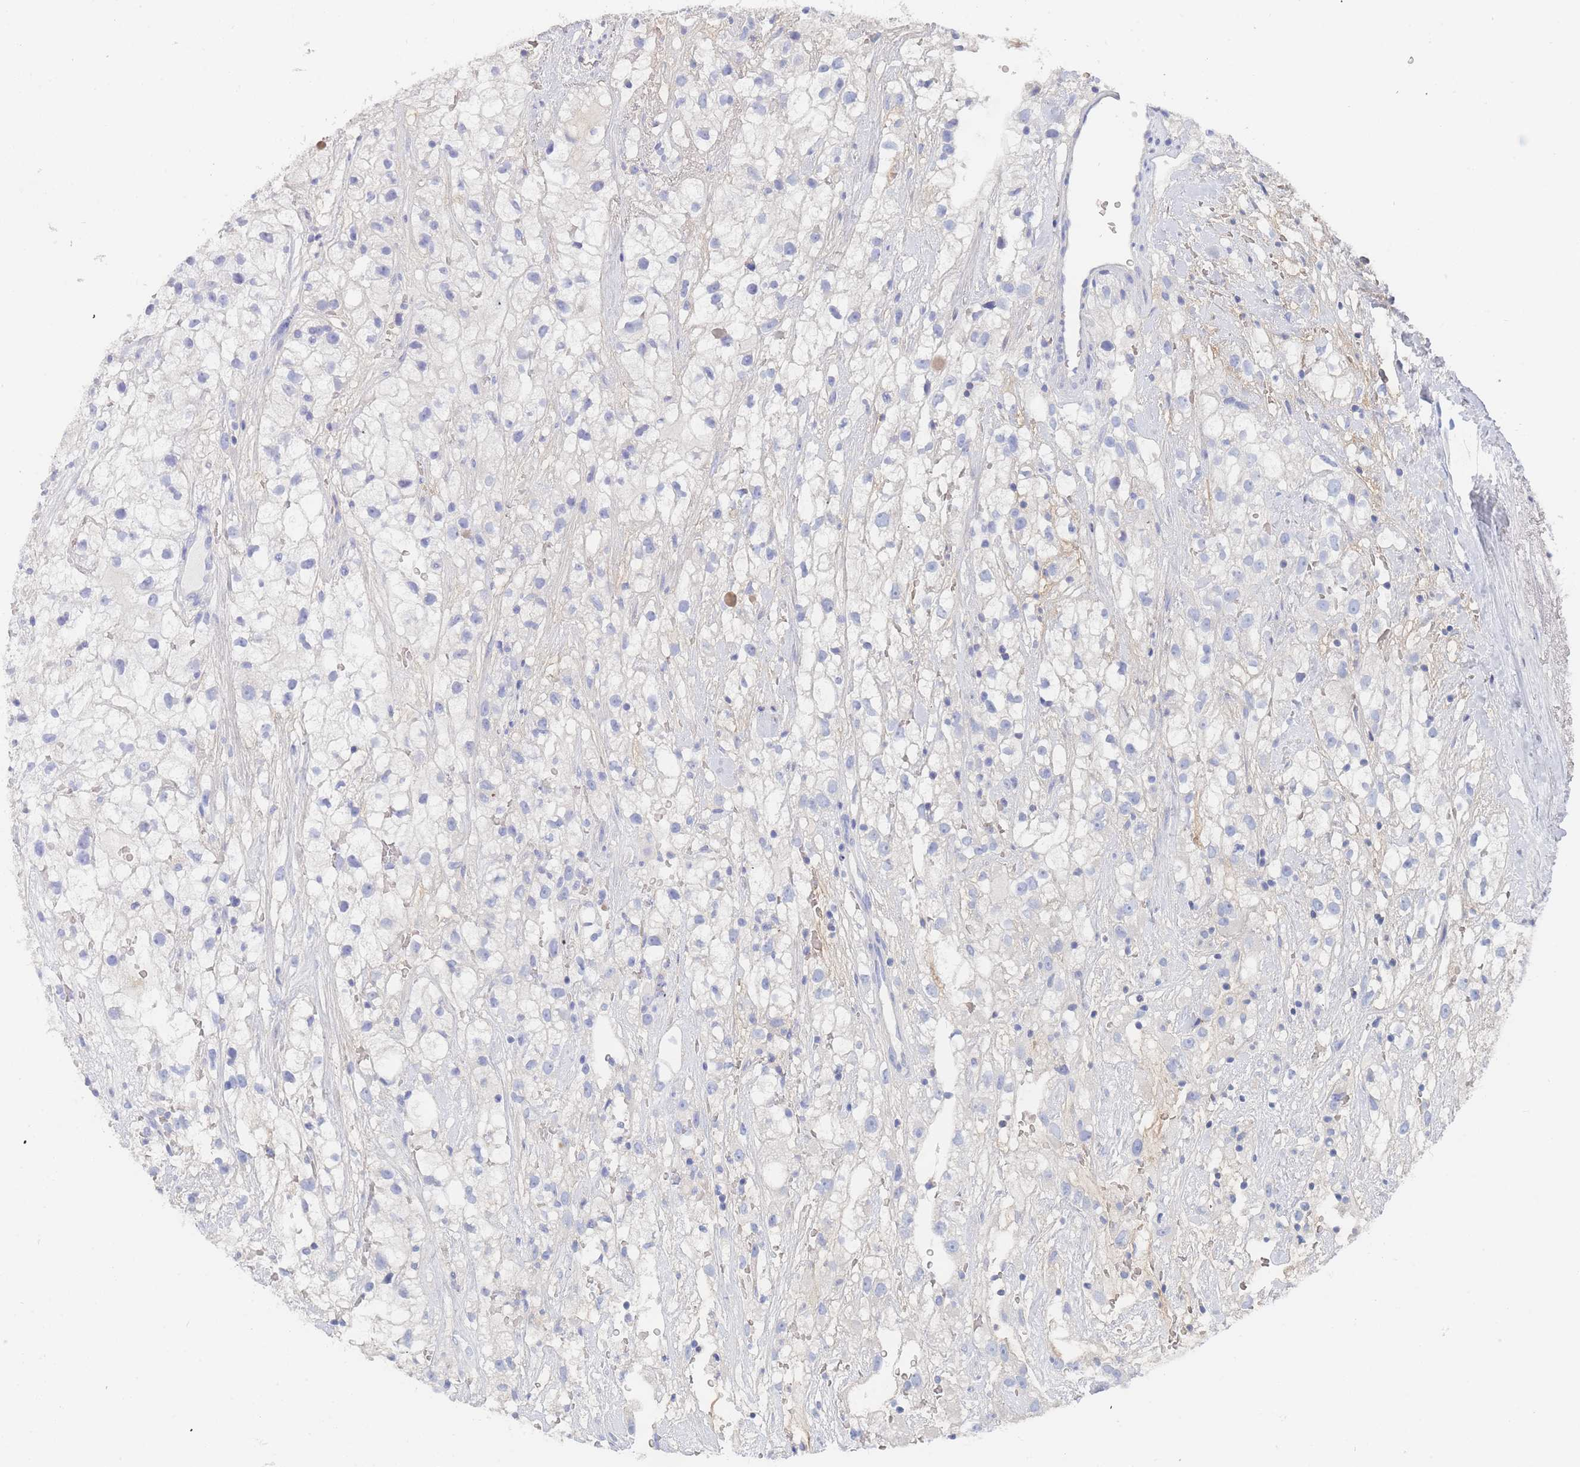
{"staining": {"intensity": "negative", "quantity": "none", "location": "none"}, "tissue": "renal cancer", "cell_type": "Tumor cells", "image_type": "cancer", "snomed": [{"axis": "morphology", "description": "Adenocarcinoma, NOS"}, {"axis": "topography", "description": "Kidney"}], "caption": "Immunohistochemical staining of renal adenocarcinoma displays no significant staining in tumor cells.", "gene": "SLC25A35", "patient": {"sex": "male", "age": 59}}